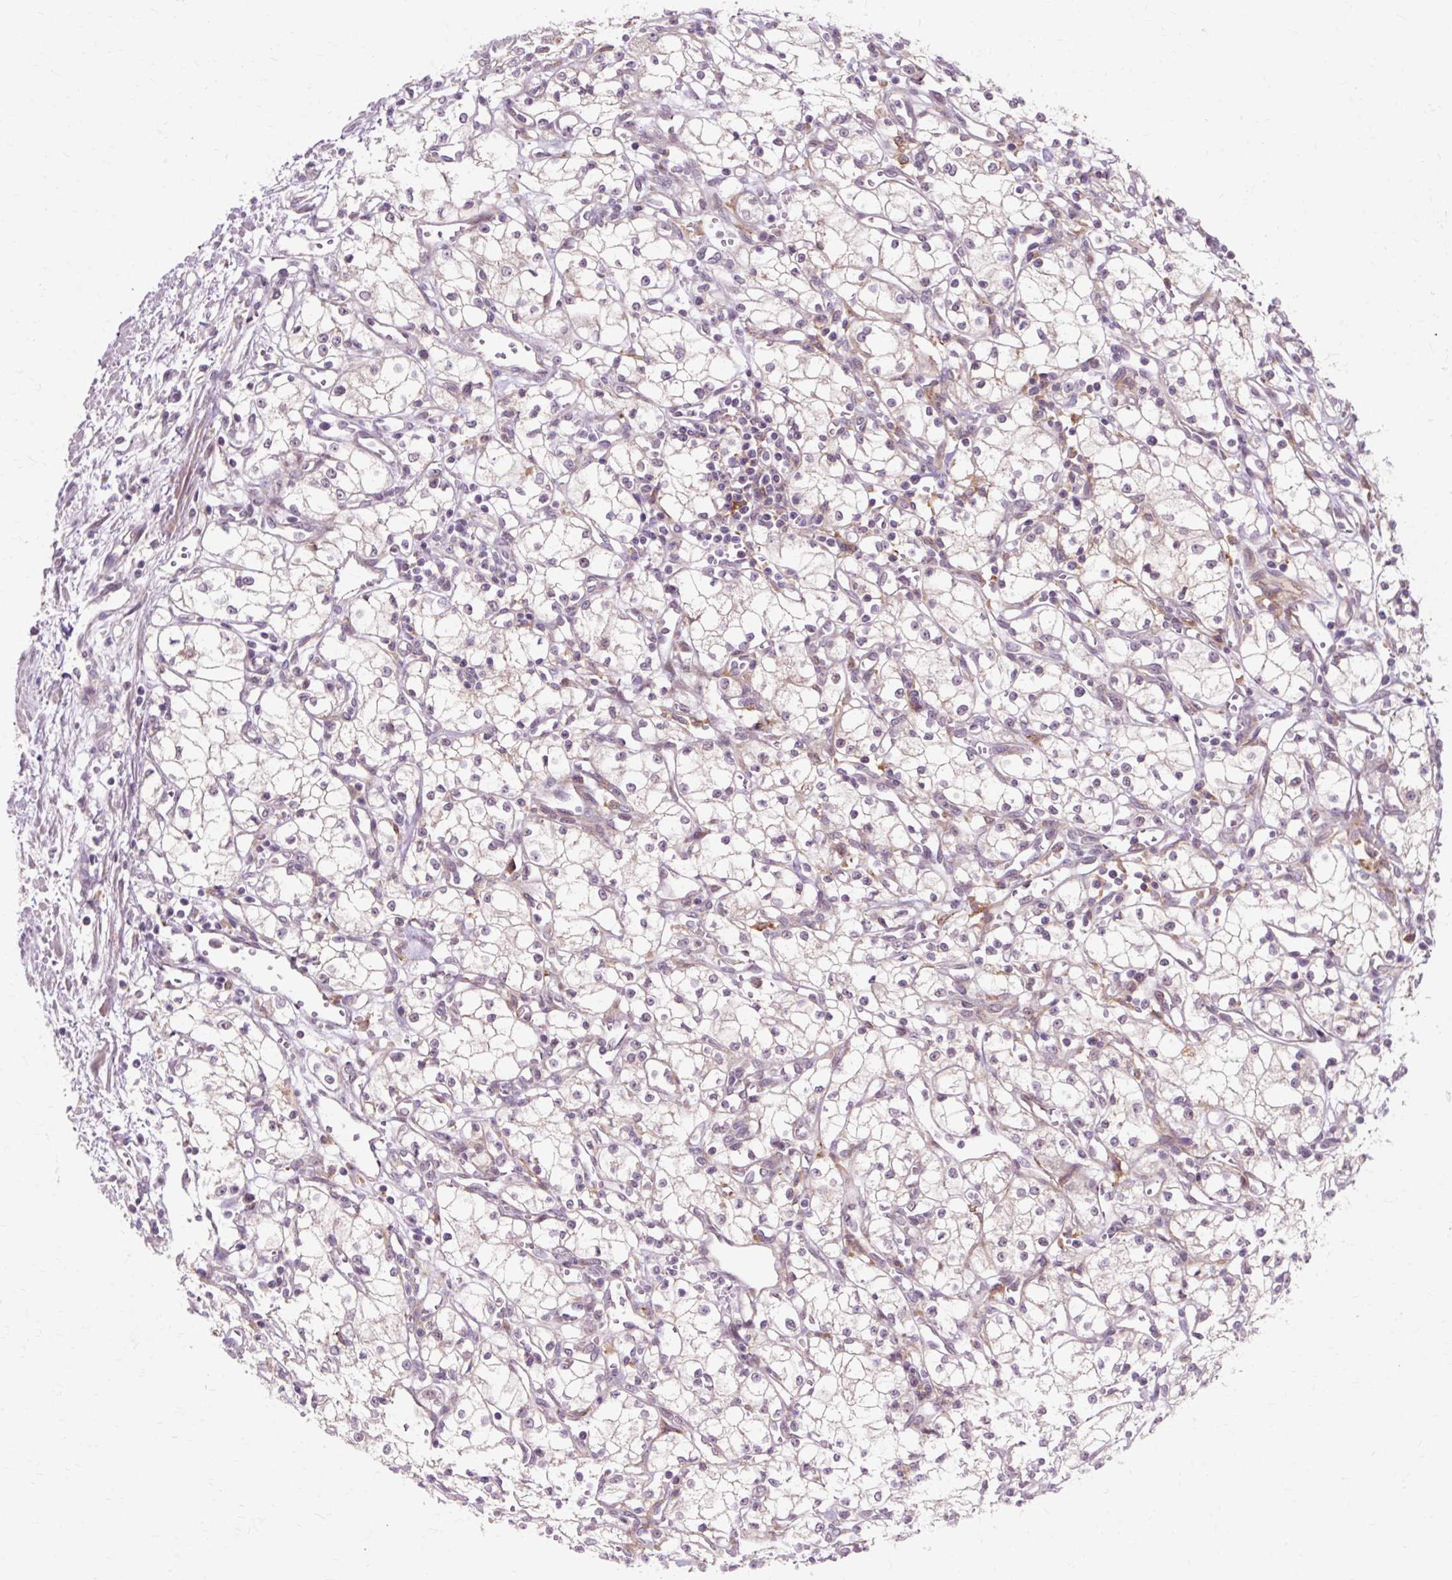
{"staining": {"intensity": "negative", "quantity": "none", "location": "none"}, "tissue": "renal cancer", "cell_type": "Tumor cells", "image_type": "cancer", "snomed": [{"axis": "morphology", "description": "Adenocarcinoma, NOS"}, {"axis": "topography", "description": "Kidney"}], "caption": "IHC photomicrograph of renal cancer (adenocarcinoma) stained for a protein (brown), which reveals no positivity in tumor cells. The staining is performed using DAB brown chromogen with nuclei counter-stained in using hematoxylin.", "gene": "GEMIN2", "patient": {"sex": "male", "age": 59}}